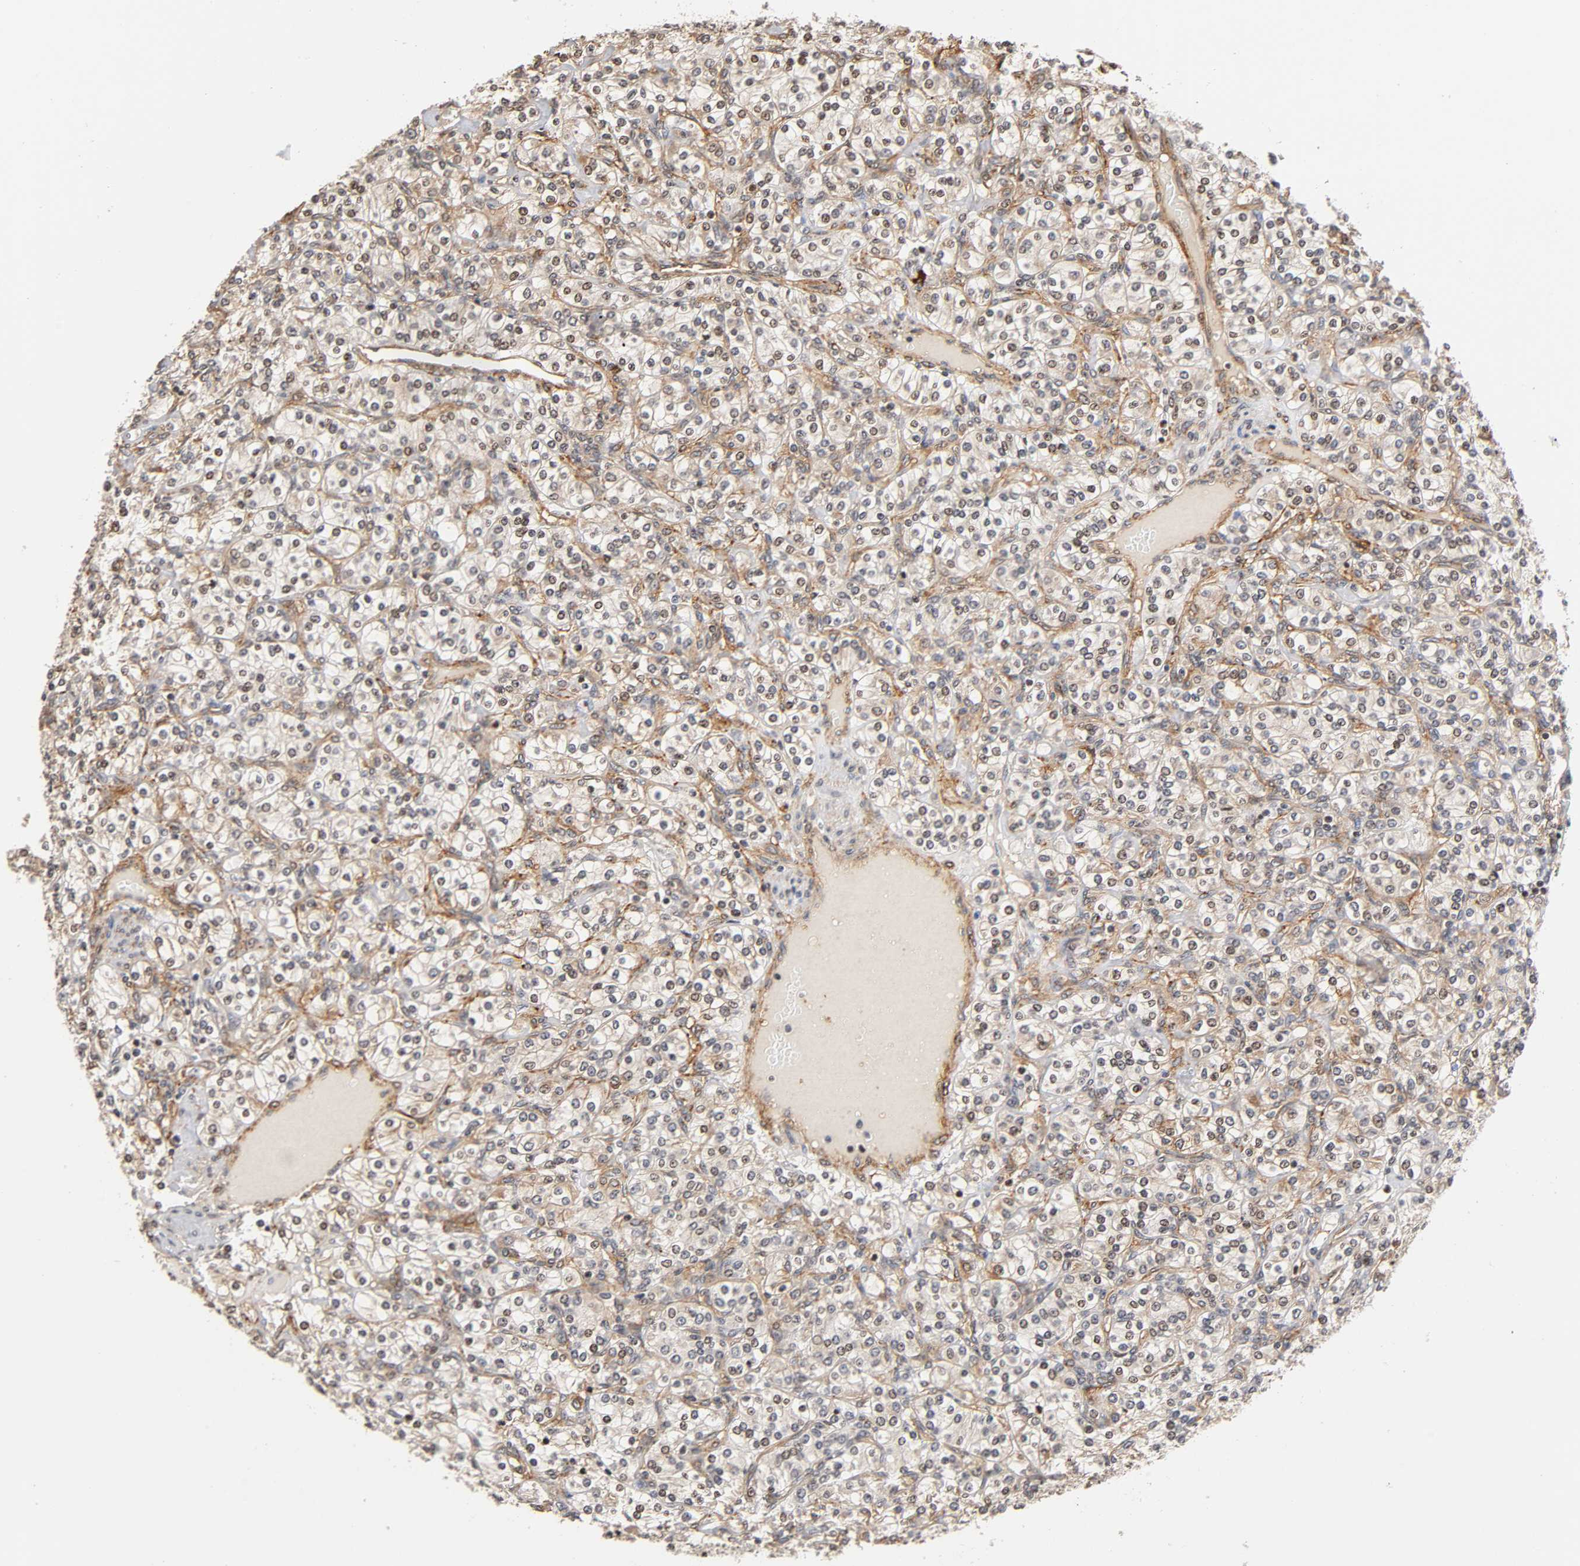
{"staining": {"intensity": "negative", "quantity": "none", "location": "none"}, "tissue": "renal cancer", "cell_type": "Tumor cells", "image_type": "cancer", "snomed": [{"axis": "morphology", "description": "Adenocarcinoma, NOS"}, {"axis": "topography", "description": "Kidney"}], "caption": "The histopathology image displays no staining of tumor cells in adenocarcinoma (renal).", "gene": "ITGAV", "patient": {"sex": "male", "age": 77}}